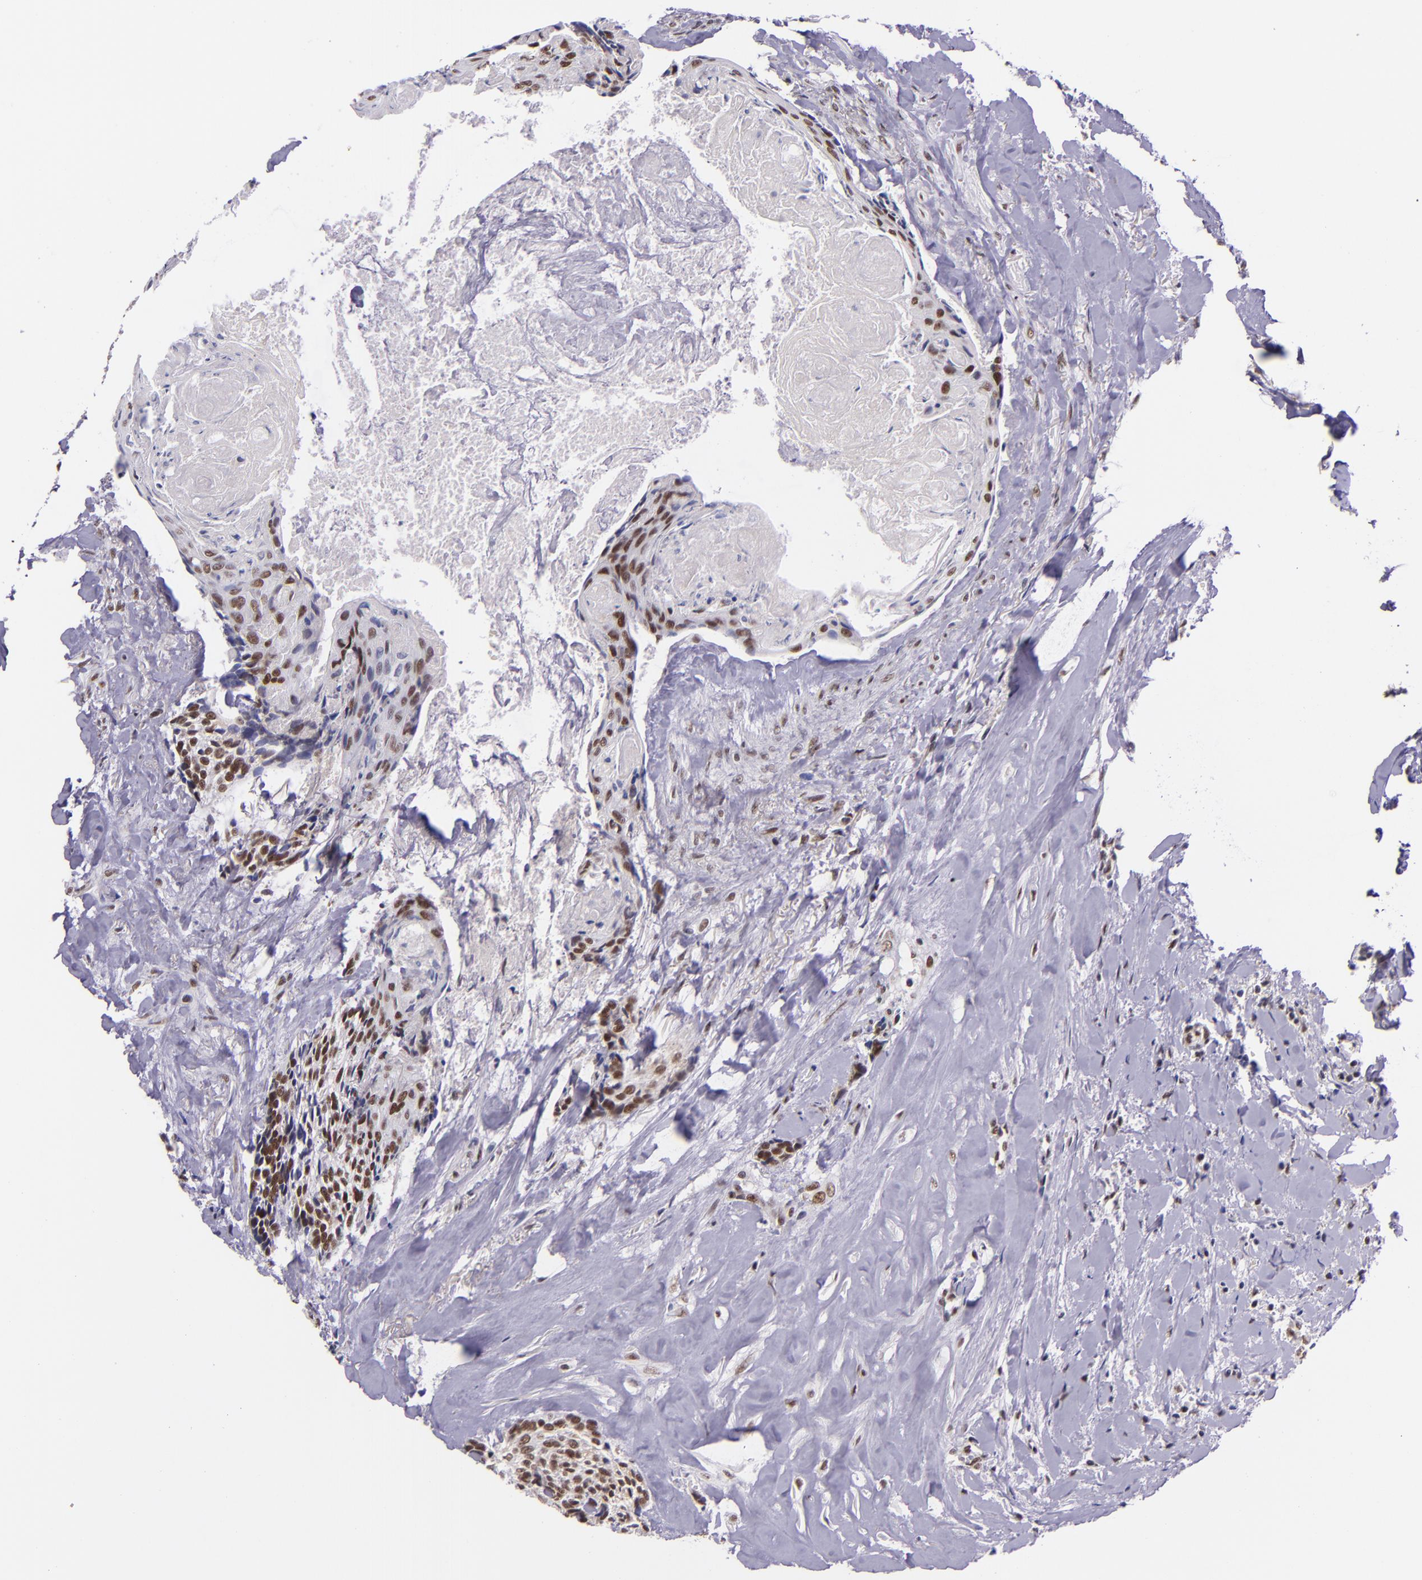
{"staining": {"intensity": "strong", "quantity": ">75%", "location": "nuclear"}, "tissue": "head and neck cancer", "cell_type": "Tumor cells", "image_type": "cancer", "snomed": [{"axis": "morphology", "description": "Squamous cell carcinoma, NOS"}, {"axis": "topography", "description": "Salivary gland"}, {"axis": "topography", "description": "Head-Neck"}], "caption": "A histopathology image of head and neck cancer stained for a protein exhibits strong nuclear brown staining in tumor cells.", "gene": "GPKOW", "patient": {"sex": "male", "age": 70}}